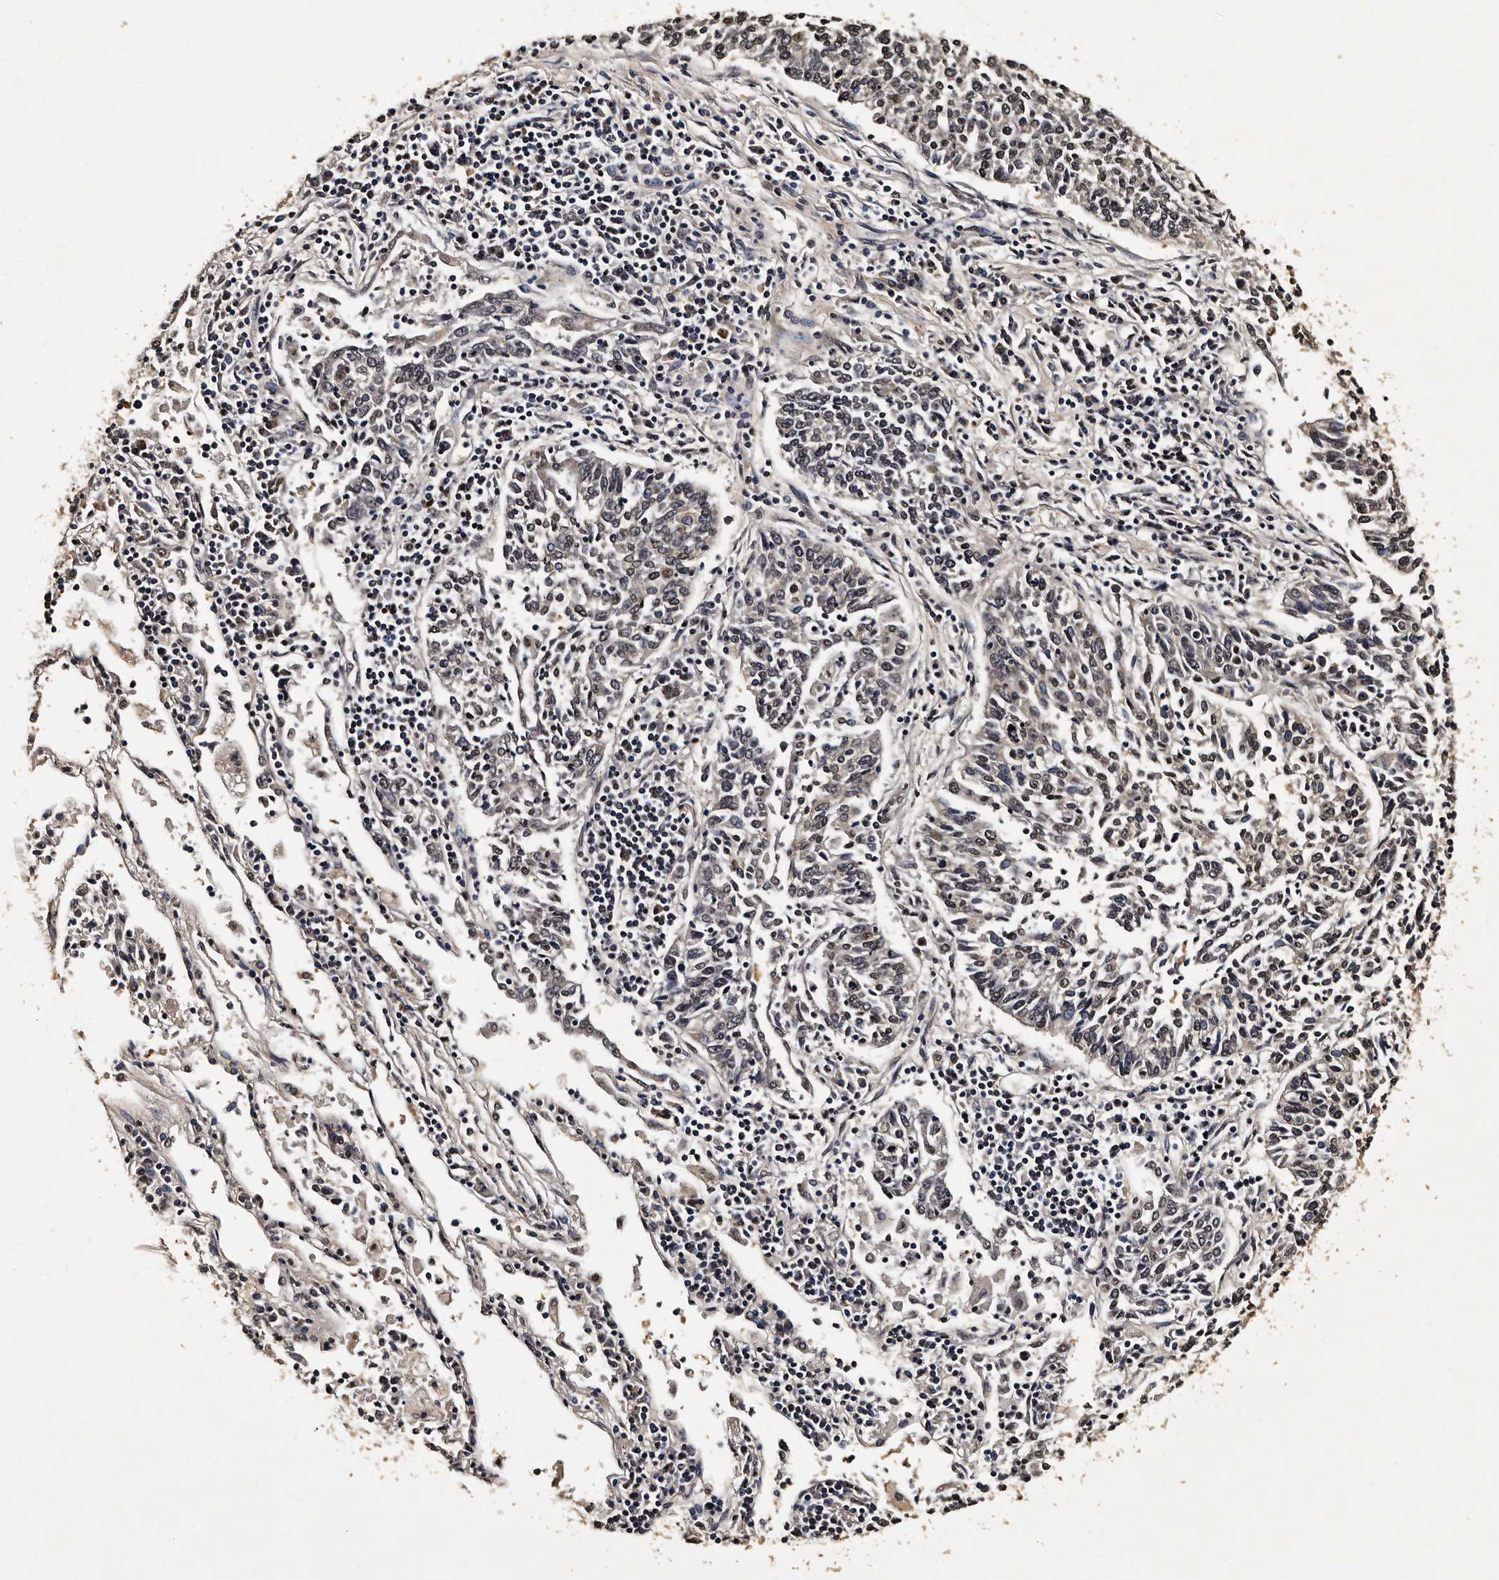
{"staining": {"intensity": "weak", "quantity": ">75%", "location": "nuclear"}, "tissue": "lung cancer", "cell_type": "Tumor cells", "image_type": "cancer", "snomed": [{"axis": "morphology", "description": "Normal tissue, NOS"}, {"axis": "morphology", "description": "Squamous cell carcinoma, NOS"}, {"axis": "topography", "description": "Cartilage tissue"}, {"axis": "topography", "description": "Lung"}, {"axis": "topography", "description": "Peripheral nerve tissue"}], "caption": "Brown immunohistochemical staining in human lung cancer (squamous cell carcinoma) shows weak nuclear expression in approximately >75% of tumor cells.", "gene": "CPNE3", "patient": {"sex": "female", "age": 49}}